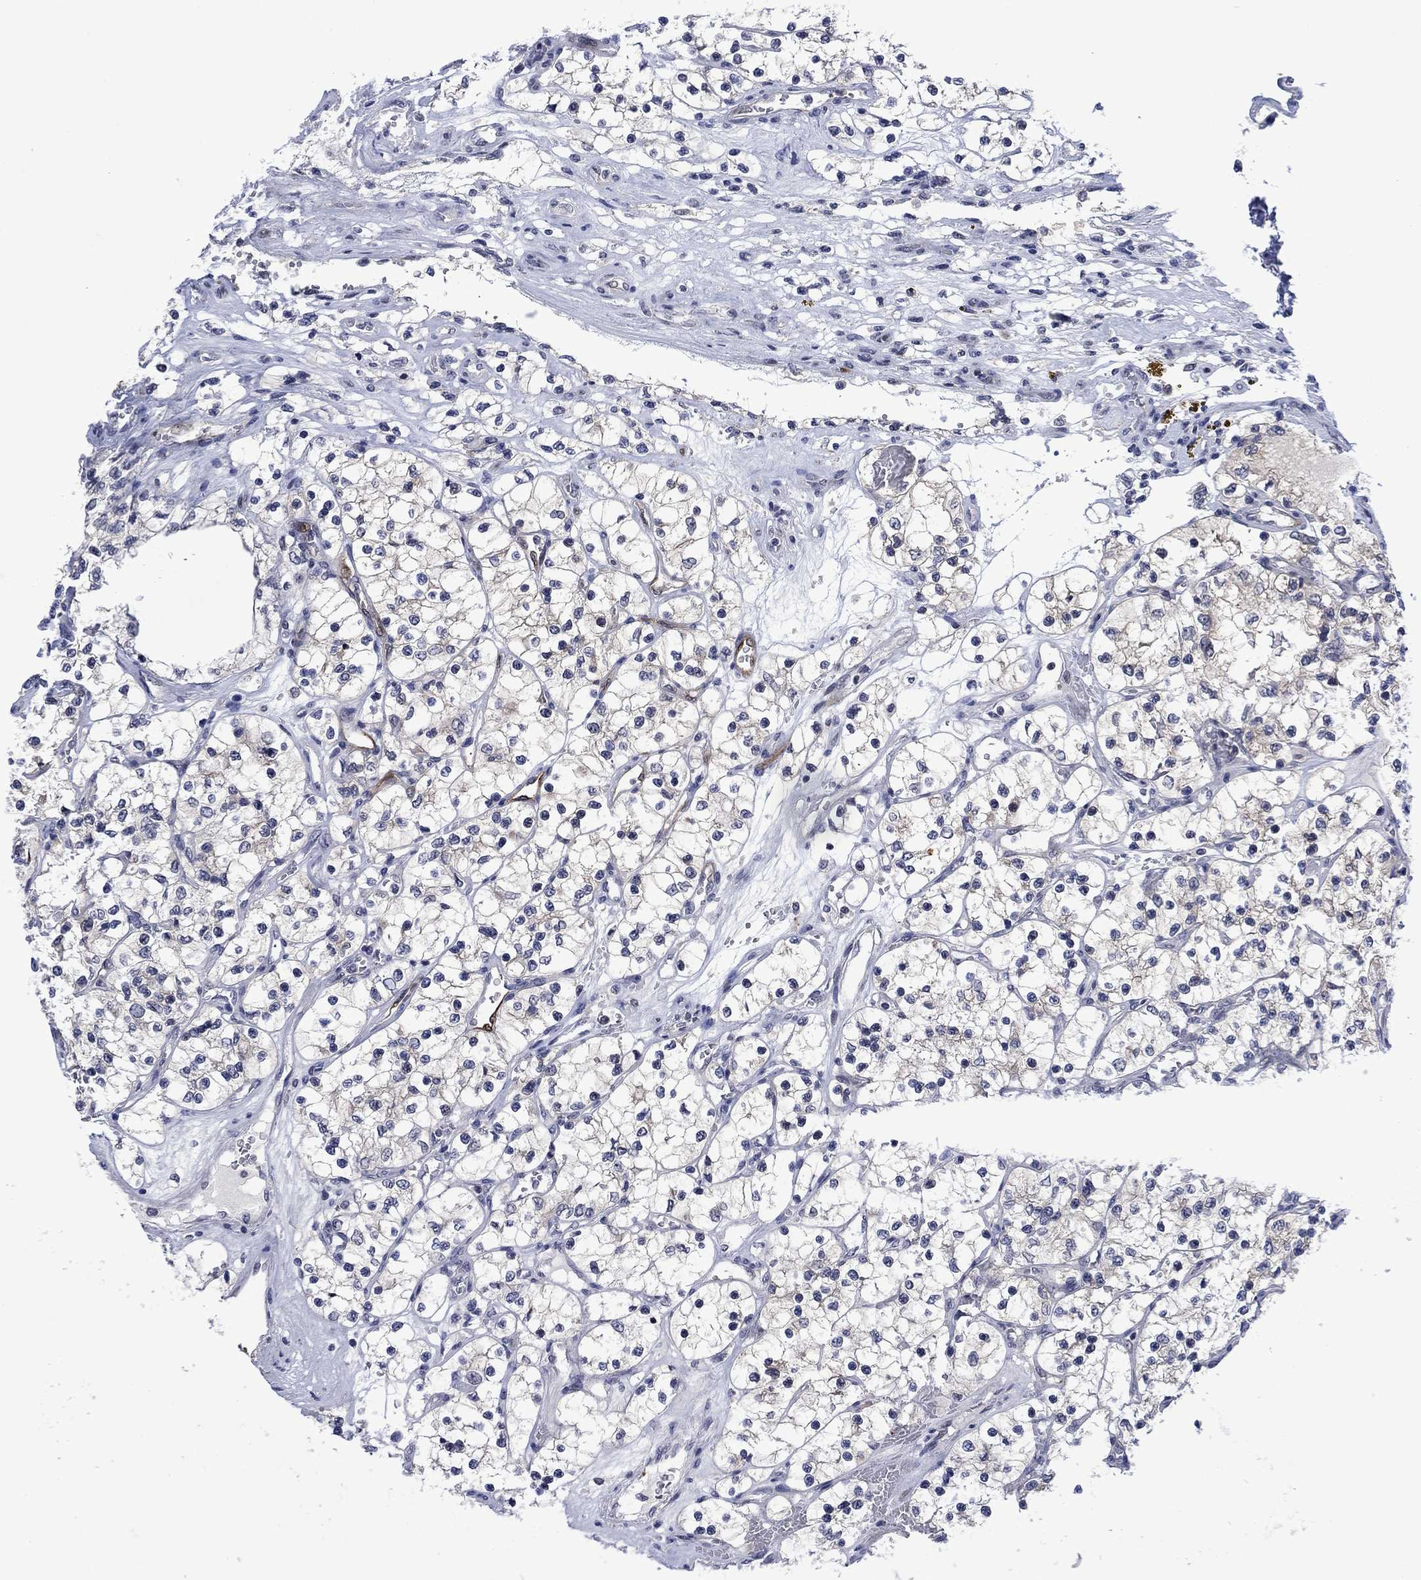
{"staining": {"intensity": "weak", "quantity": "<25%", "location": "cytoplasmic/membranous"}, "tissue": "renal cancer", "cell_type": "Tumor cells", "image_type": "cancer", "snomed": [{"axis": "morphology", "description": "Adenocarcinoma, NOS"}, {"axis": "topography", "description": "Kidney"}], "caption": "Human renal adenocarcinoma stained for a protein using IHC exhibits no expression in tumor cells.", "gene": "AGL", "patient": {"sex": "female", "age": 69}}